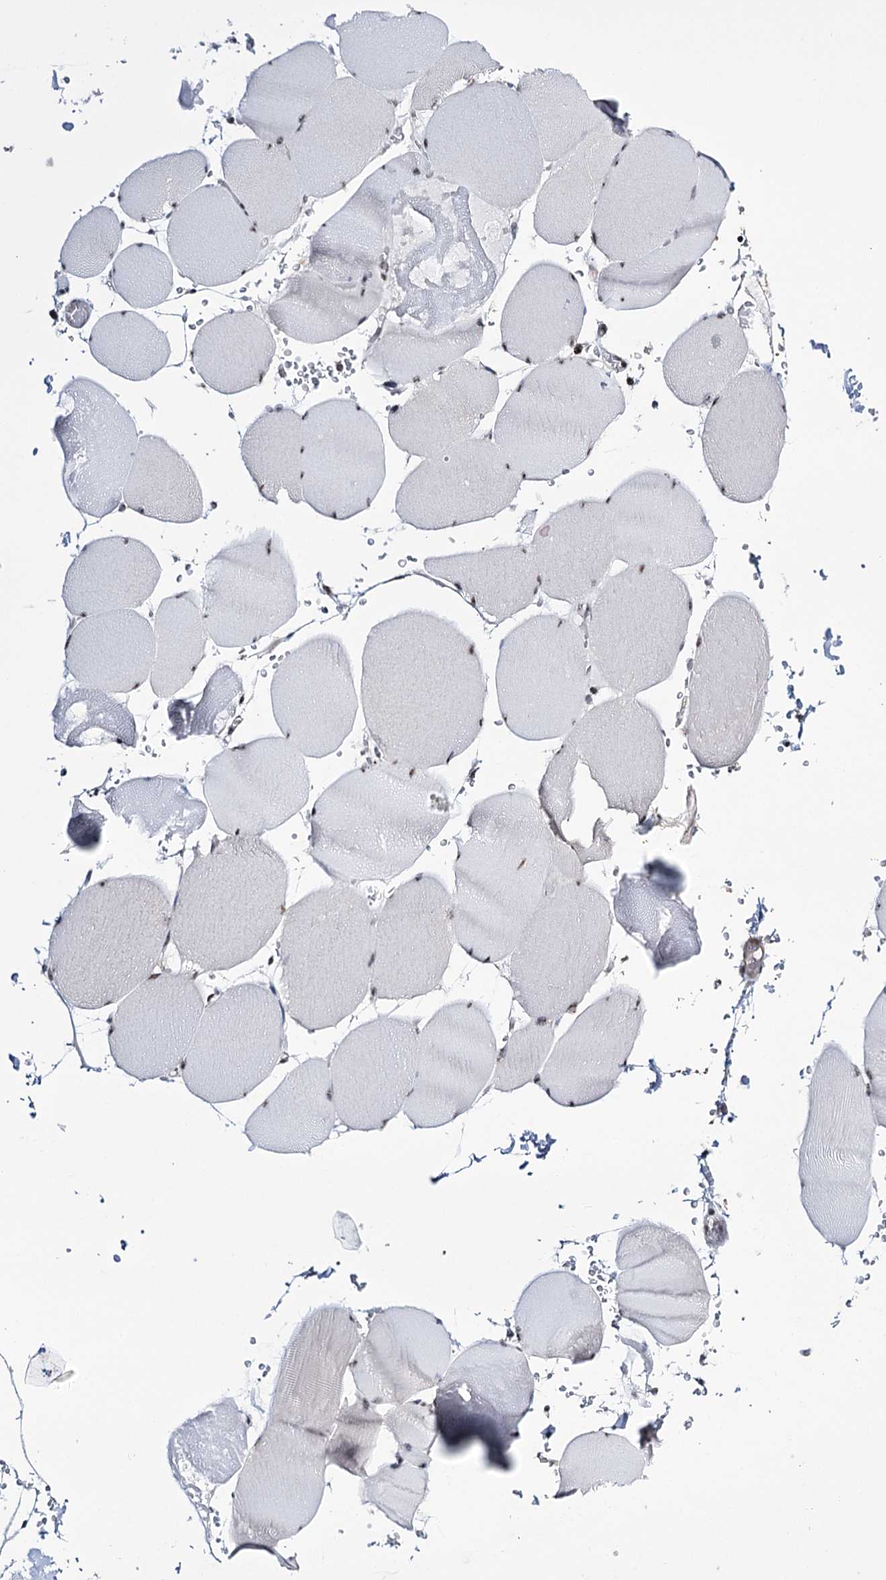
{"staining": {"intensity": "moderate", "quantity": "25%-75%", "location": "nuclear"}, "tissue": "skeletal muscle", "cell_type": "Myocytes", "image_type": "normal", "snomed": [{"axis": "morphology", "description": "Normal tissue, NOS"}, {"axis": "topography", "description": "Skeletal muscle"}, {"axis": "topography", "description": "Head-Neck"}], "caption": "DAB (3,3'-diaminobenzidine) immunohistochemical staining of unremarkable human skeletal muscle demonstrates moderate nuclear protein staining in about 25%-75% of myocytes.", "gene": "PRPF40A", "patient": {"sex": "male", "age": 66}}